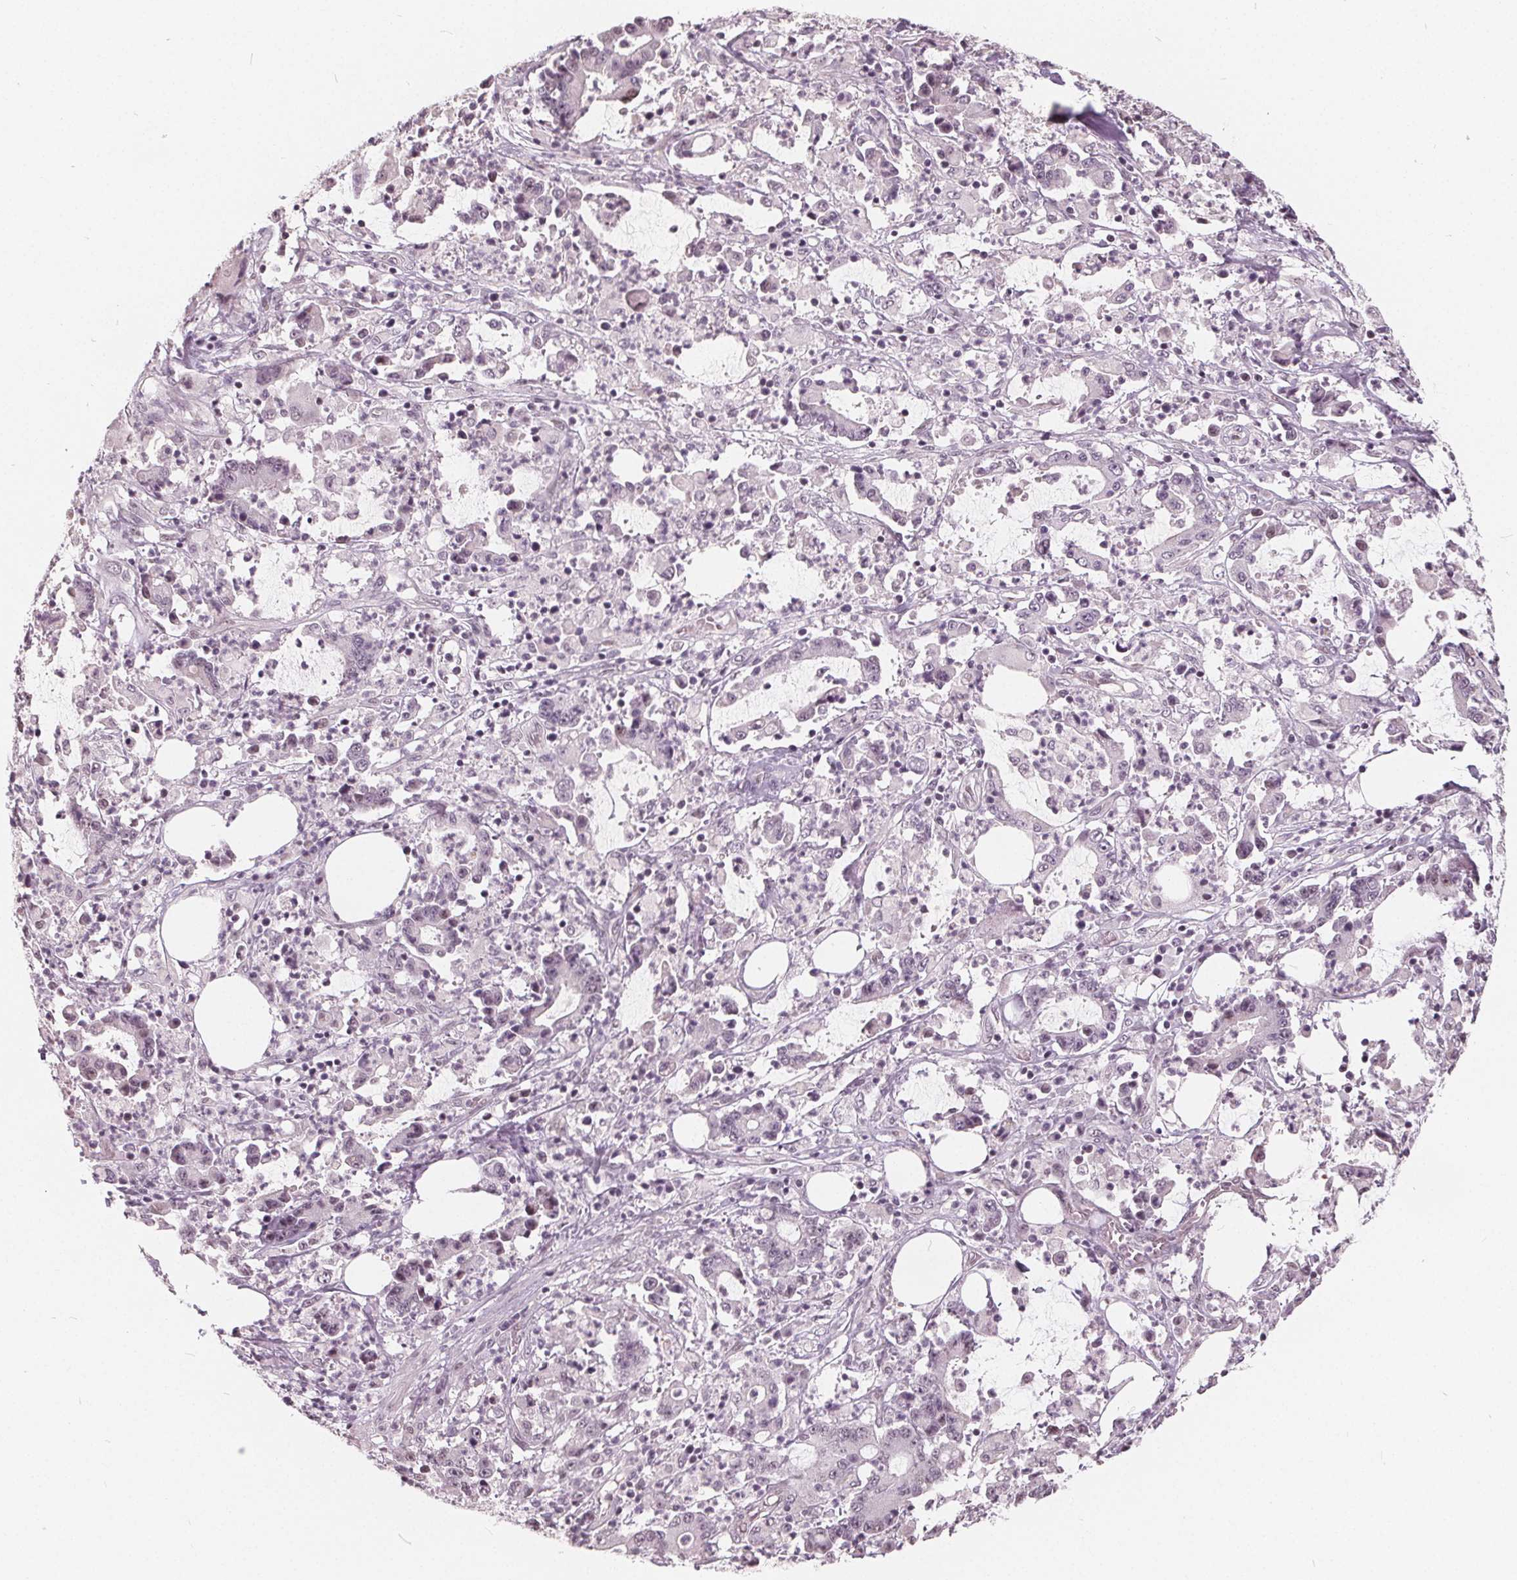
{"staining": {"intensity": "negative", "quantity": "none", "location": "none"}, "tissue": "stomach cancer", "cell_type": "Tumor cells", "image_type": "cancer", "snomed": [{"axis": "morphology", "description": "Adenocarcinoma, NOS"}, {"axis": "topography", "description": "Stomach, upper"}], "caption": "Stomach cancer was stained to show a protein in brown. There is no significant staining in tumor cells.", "gene": "NUP210L", "patient": {"sex": "male", "age": 68}}